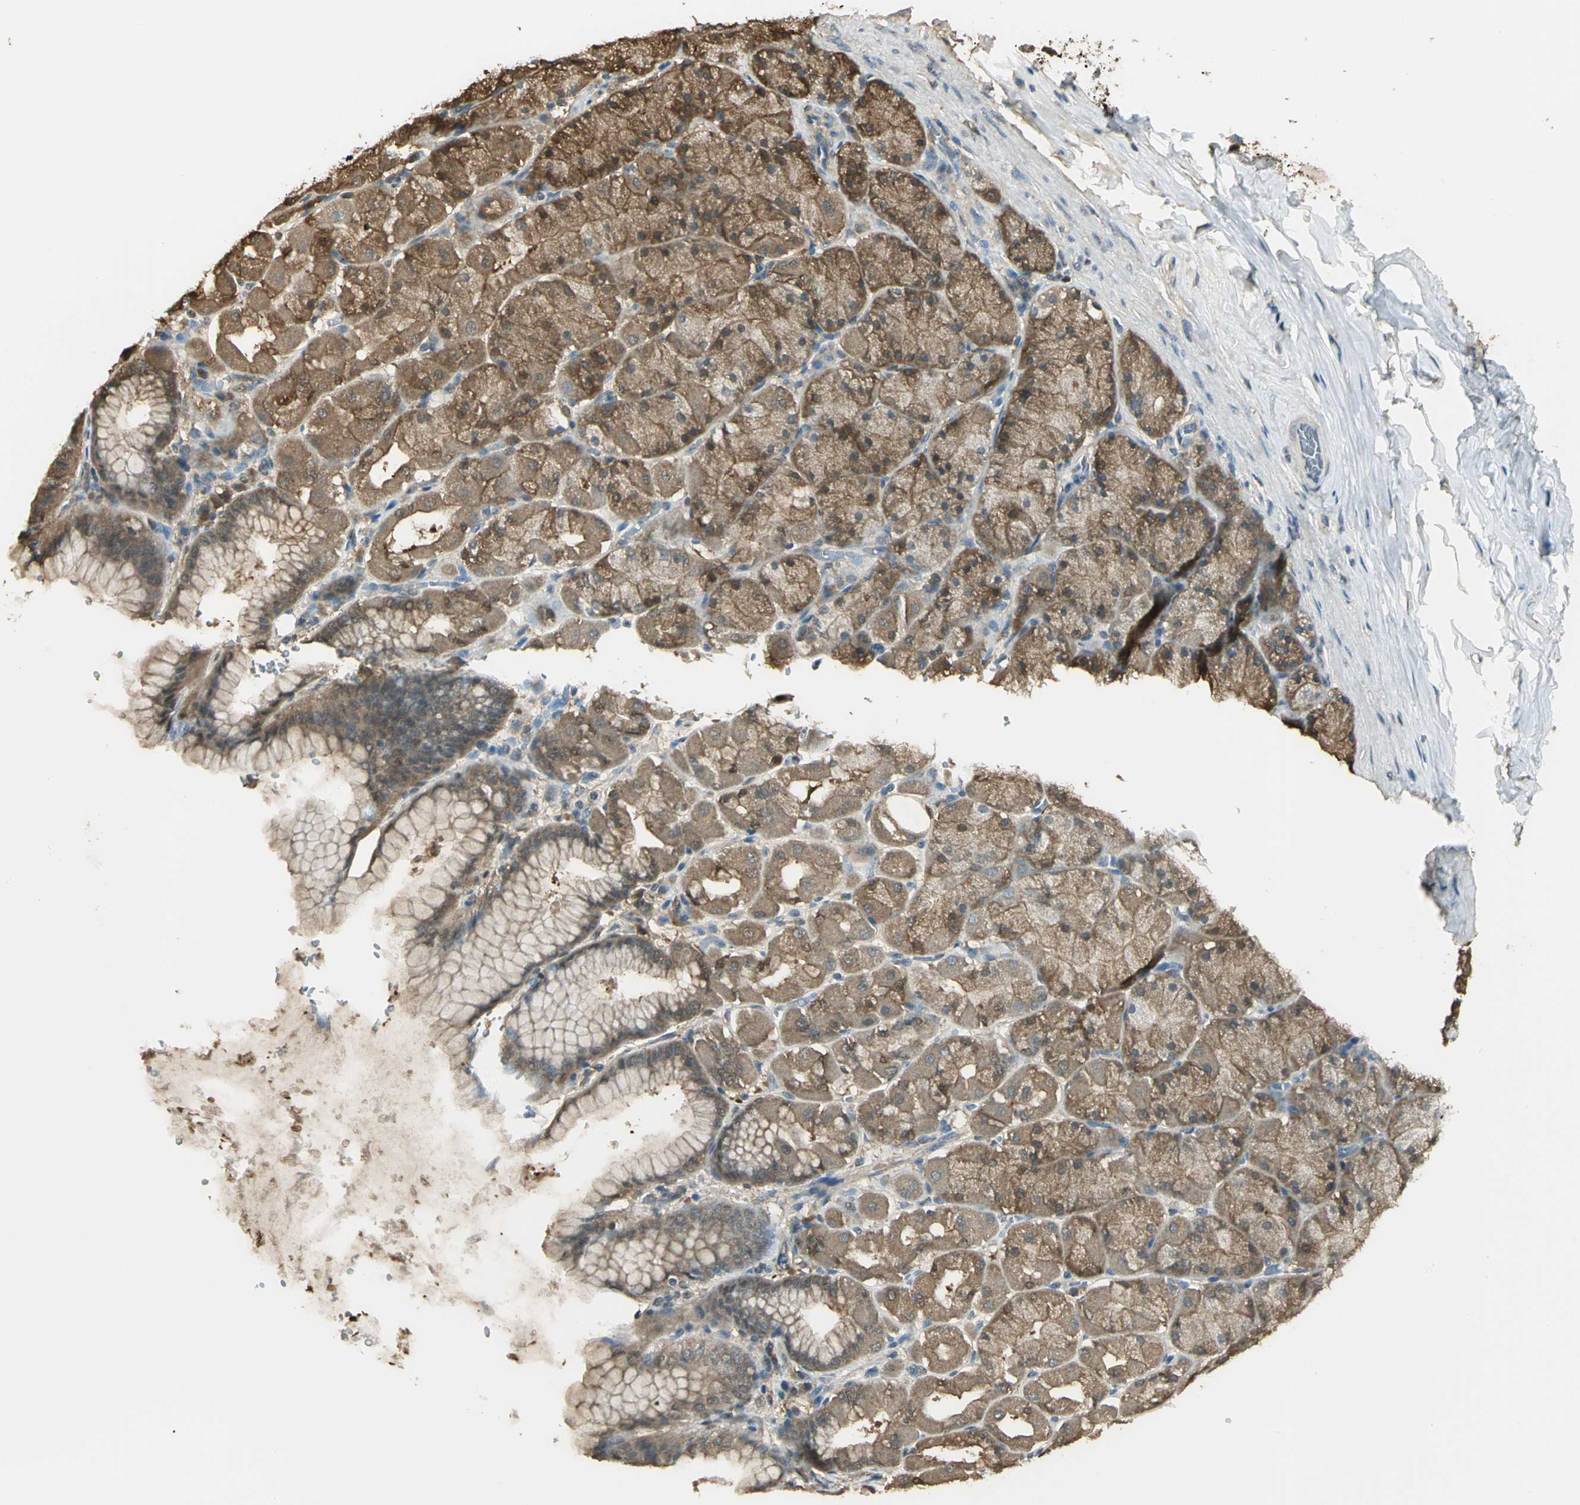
{"staining": {"intensity": "moderate", "quantity": ">75%", "location": "cytoplasmic/membranous,nuclear"}, "tissue": "stomach", "cell_type": "Glandular cells", "image_type": "normal", "snomed": [{"axis": "morphology", "description": "Normal tissue, NOS"}, {"axis": "topography", "description": "Stomach, upper"}], "caption": "Immunohistochemical staining of unremarkable human stomach demonstrates moderate cytoplasmic/membranous,nuclear protein staining in approximately >75% of glandular cells. (DAB = brown stain, brightfield microscopy at high magnification).", "gene": "PARK7", "patient": {"sex": "female", "age": 56}}